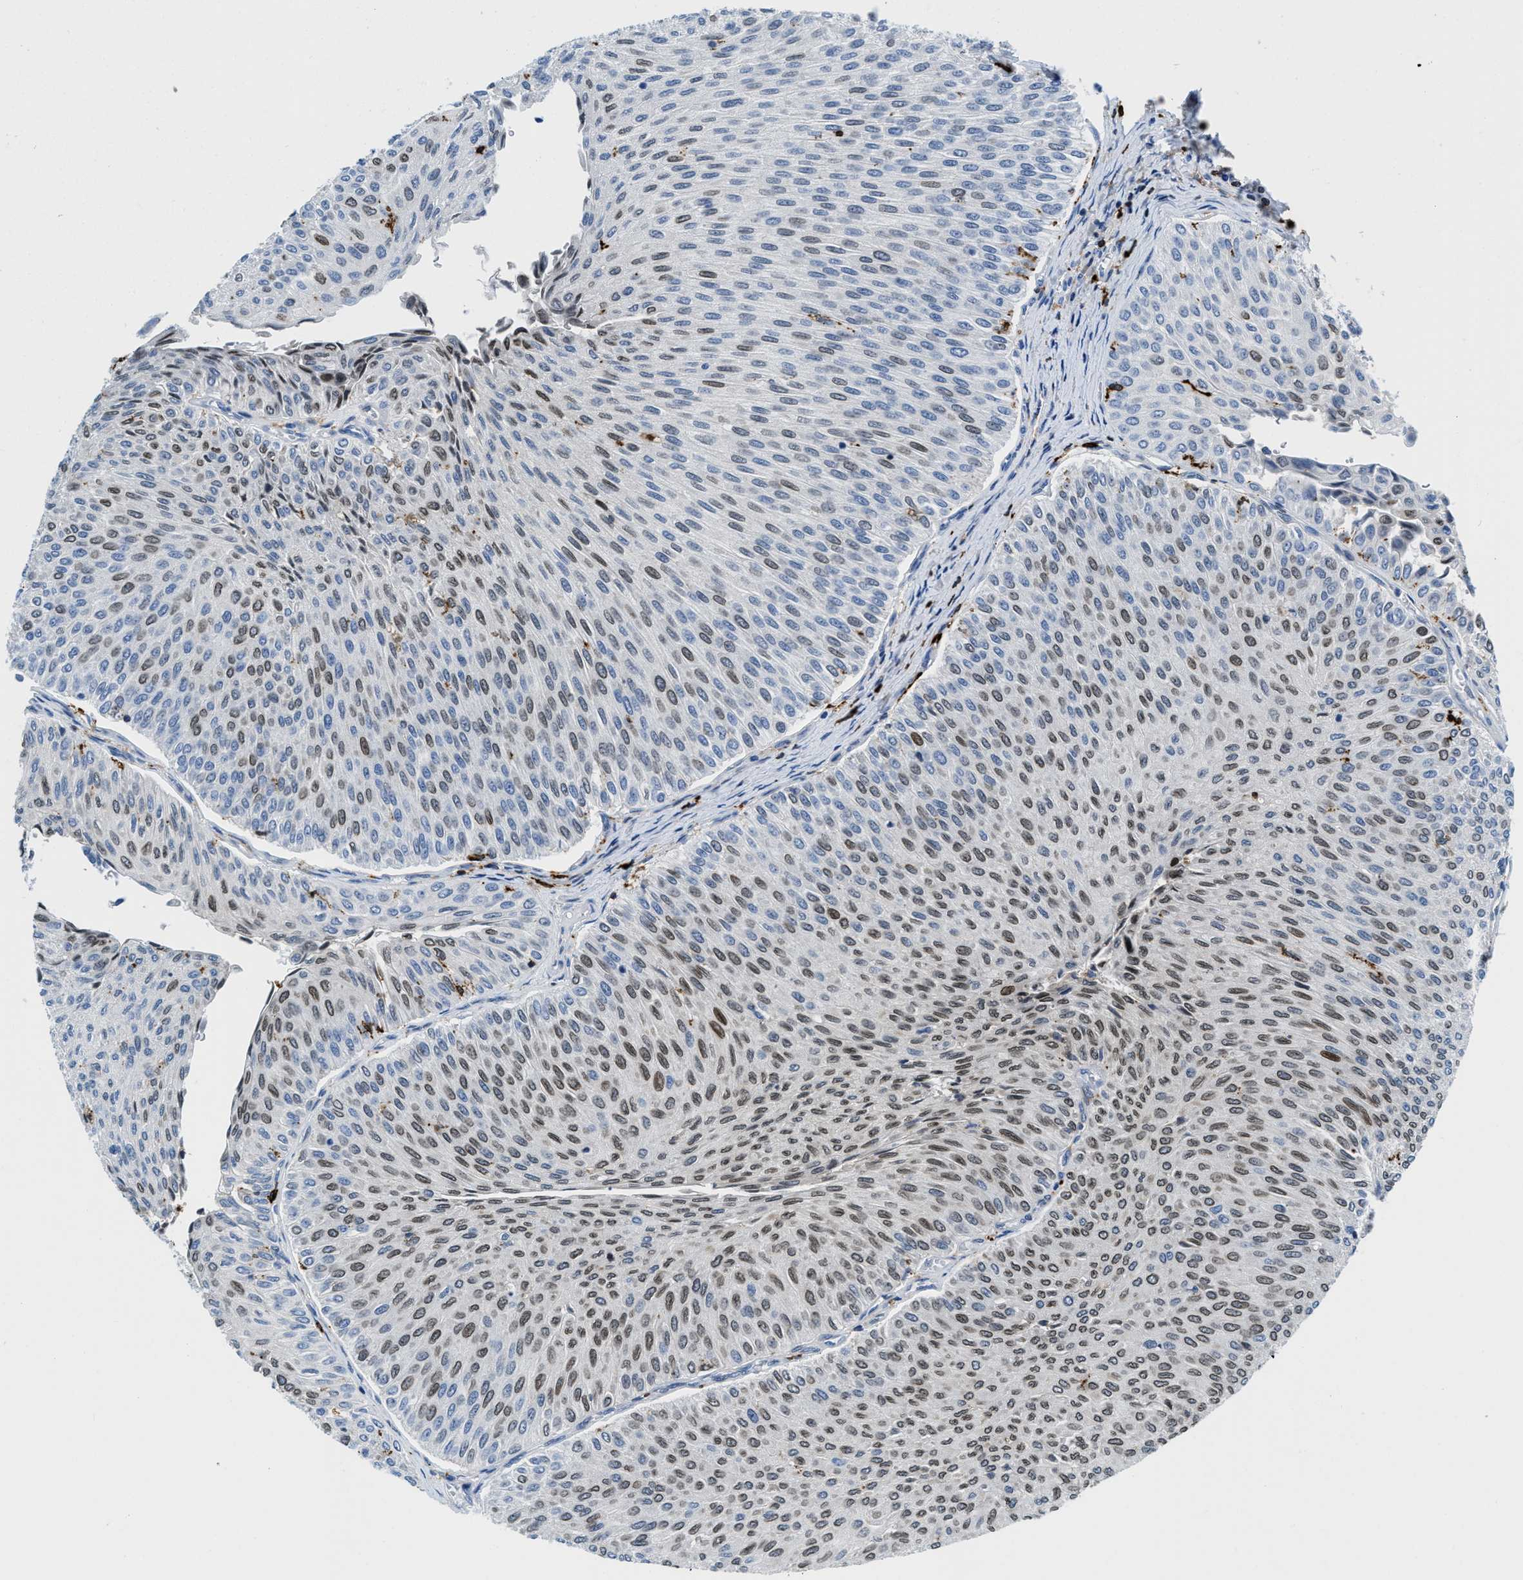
{"staining": {"intensity": "moderate", "quantity": "25%-75%", "location": "nuclear"}, "tissue": "urothelial cancer", "cell_type": "Tumor cells", "image_type": "cancer", "snomed": [{"axis": "morphology", "description": "Urothelial carcinoma, Low grade"}, {"axis": "topography", "description": "Urinary bladder"}], "caption": "The photomicrograph reveals a brown stain indicating the presence of a protein in the nuclear of tumor cells in urothelial carcinoma (low-grade).", "gene": "CD226", "patient": {"sex": "male", "age": 78}}